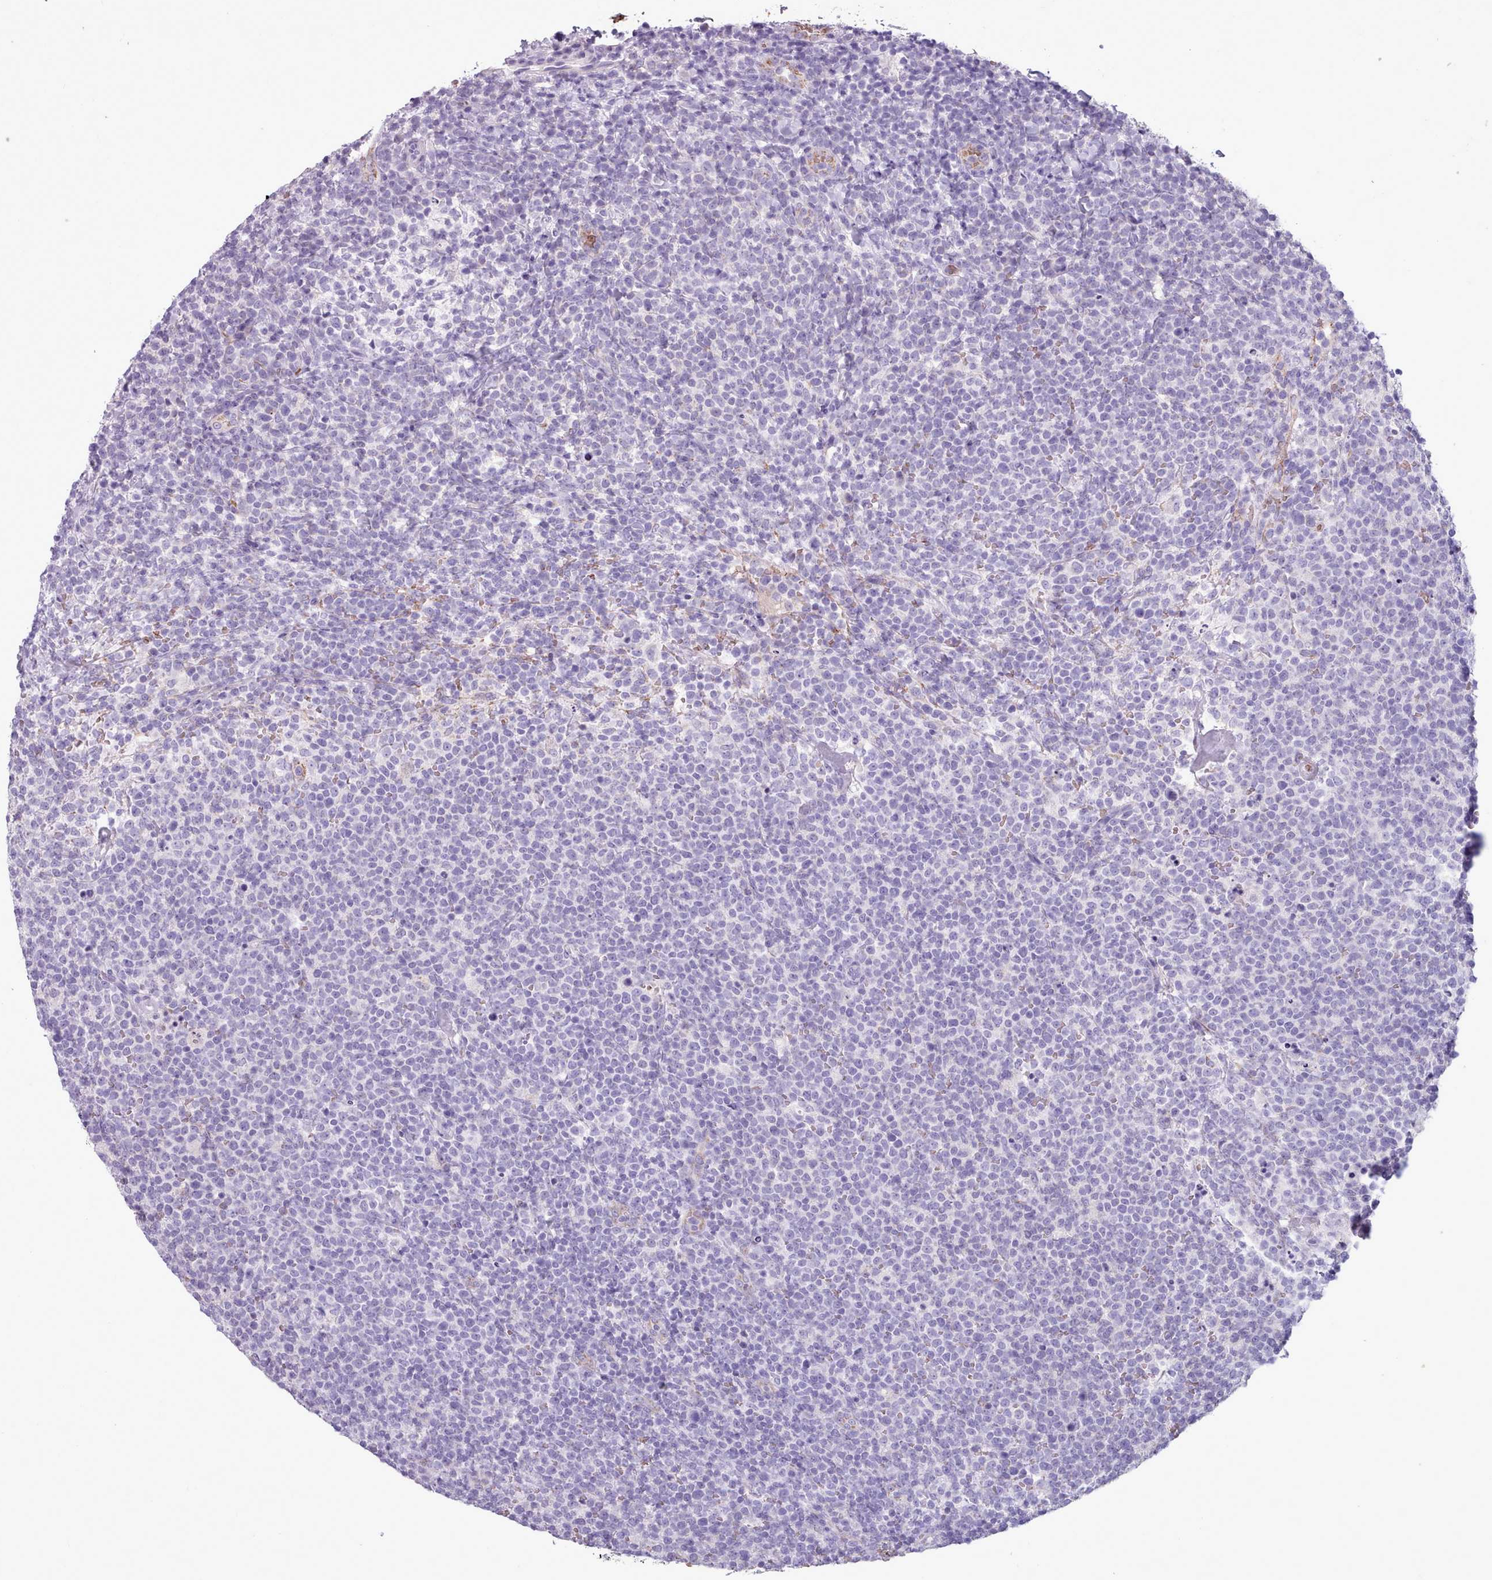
{"staining": {"intensity": "negative", "quantity": "none", "location": "none"}, "tissue": "lymphoma", "cell_type": "Tumor cells", "image_type": "cancer", "snomed": [{"axis": "morphology", "description": "Malignant lymphoma, non-Hodgkin's type, High grade"}, {"axis": "topography", "description": "Lymph node"}], "caption": "A micrograph of malignant lymphoma, non-Hodgkin's type (high-grade) stained for a protein demonstrates no brown staining in tumor cells. The staining is performed using DAB (3,3'-diaminobenzidine) brown chromogen with nuclei counter-stained in using hematoxylin.", "gene": "AK4", "patient": {"sex": "male", "age": 61}}